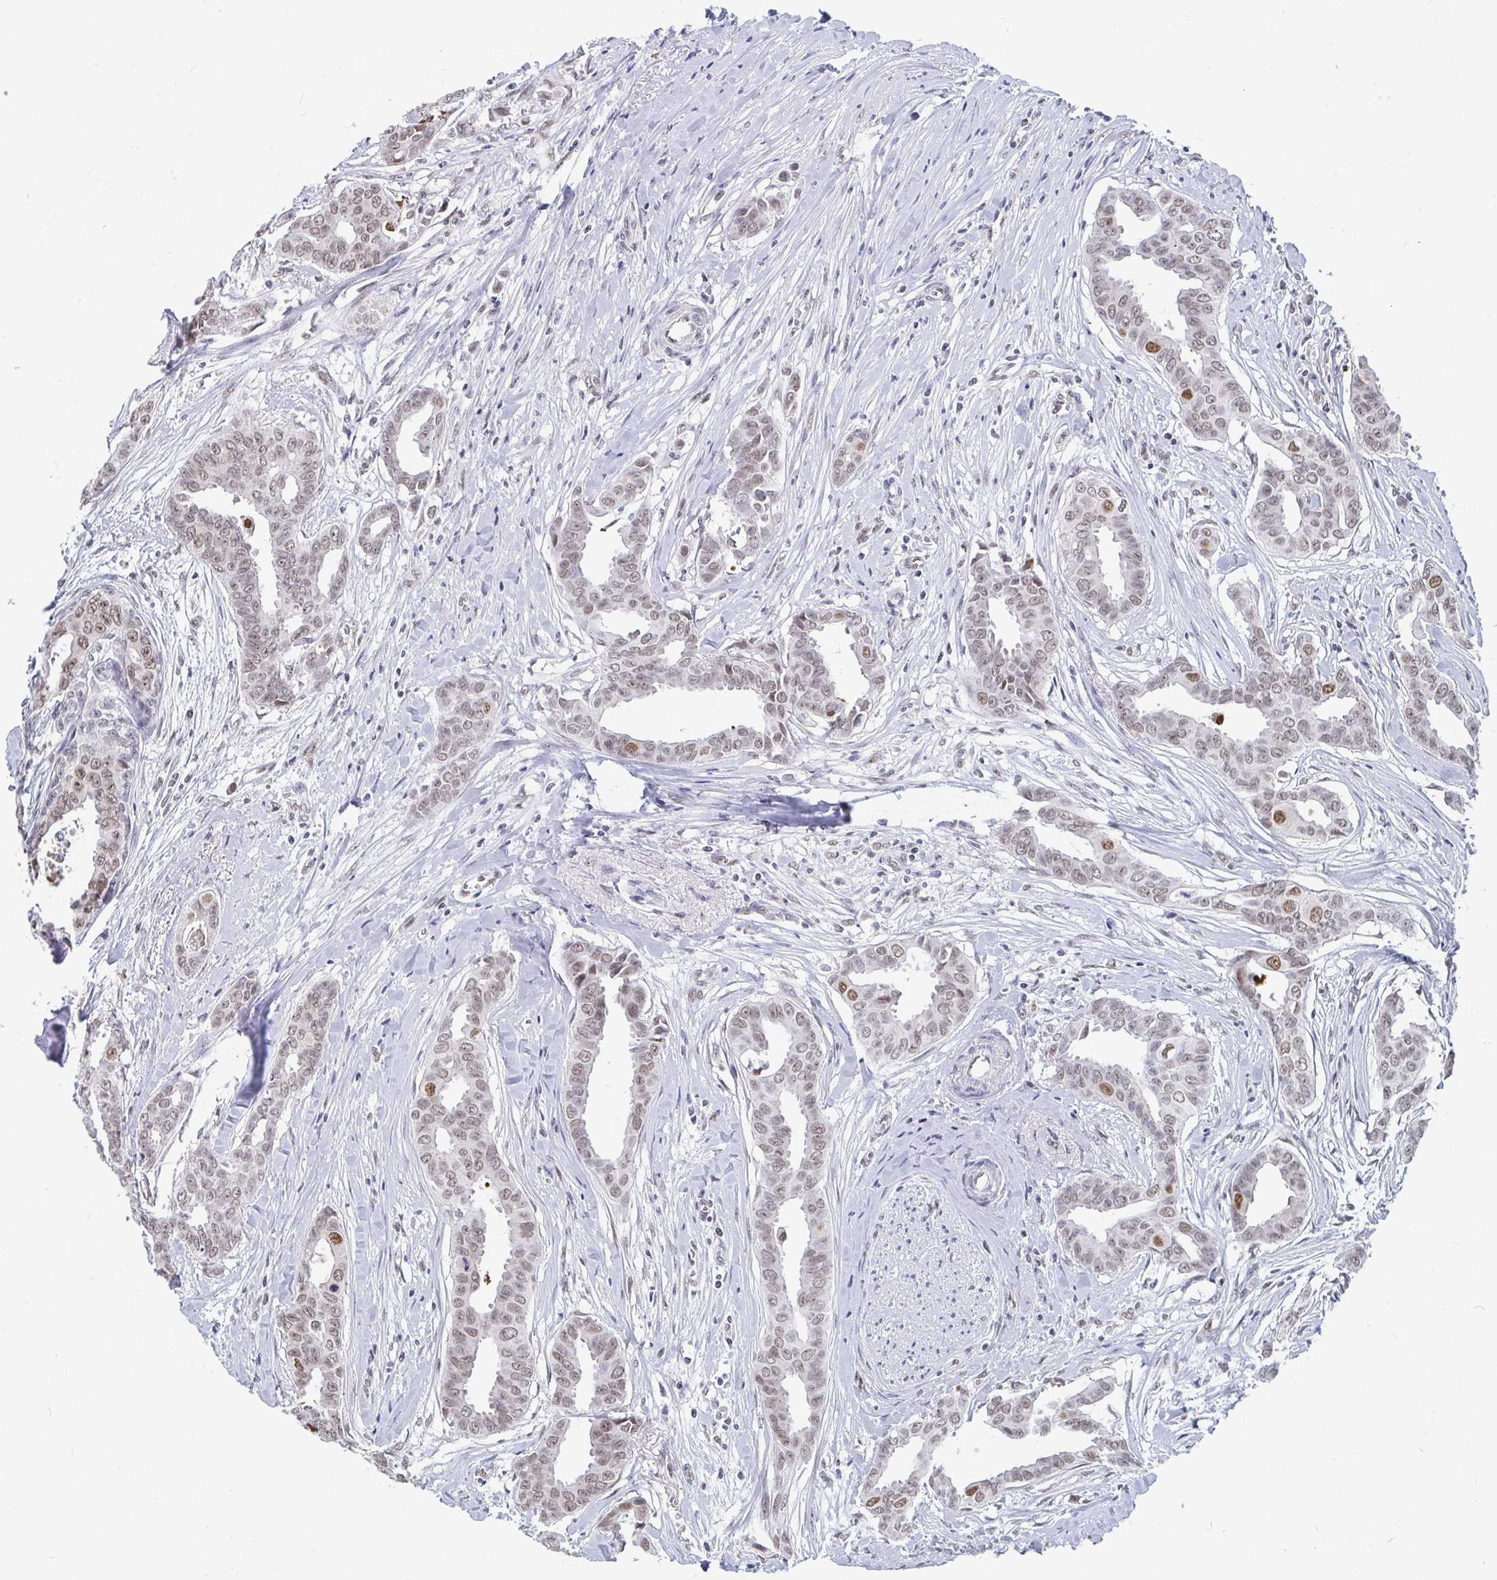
{"staining": {"intensity": "moderate", "quantity": "<25%", "location": "nuclear"}, "tissue": "breast cancer", "cell_type": "Tumor cells", "image_type": "cancer", "snomed": [{"axis": "morphology", "description": "Duct carcinoma"}, {"axis": "topography", "description": "Breast"}], "caption": "A high-resolution histopathology image shows immunohistochemistry (IHC) staining of breast cancer, which exhibits moderate nuclear expression in about <25% of tumor cells. (DAB (3,3'-diaminobenzidine) IHC, brown staining for protein, blue staining for nuclei).", "gene": "TRIP12", "patient": {"sex": "female", "age": 45}}